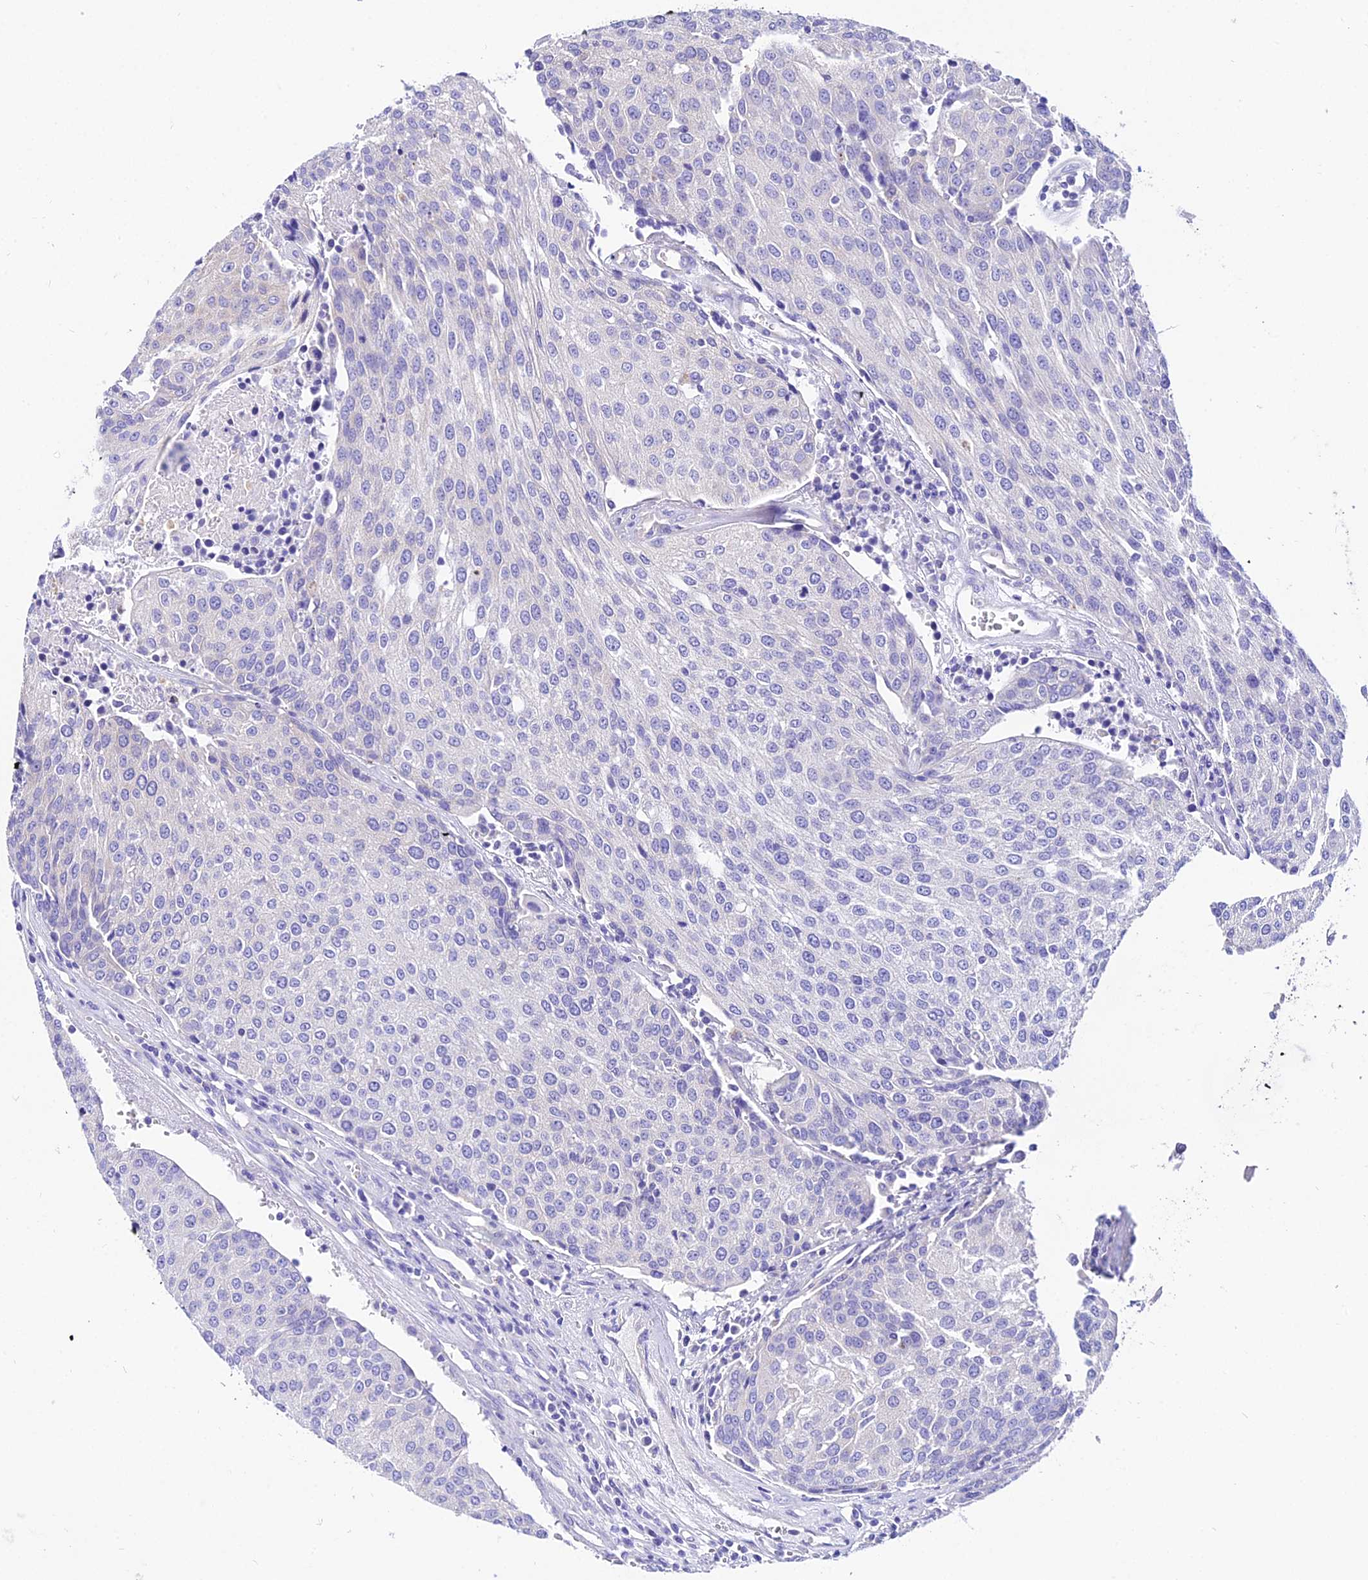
{"staining": {"intensity": "negative", "quantity": "none", "location": "none"}, "tissue": "urothelial cancer", "cell_type": "Tumor cells", "image_type": "cancer", "snomed": [{"axis": "morphology", "description": "Urothelial carcinoma, High grade"}, {"axis": "topography", "description": "Urinary bladder"}], "caption": "Urothelial cancer was stained to show a protein in brown. There is no significant expression in tumor cells.", "gene": "TUBA3D", "patient": {"sex": "female", "age": 85}}